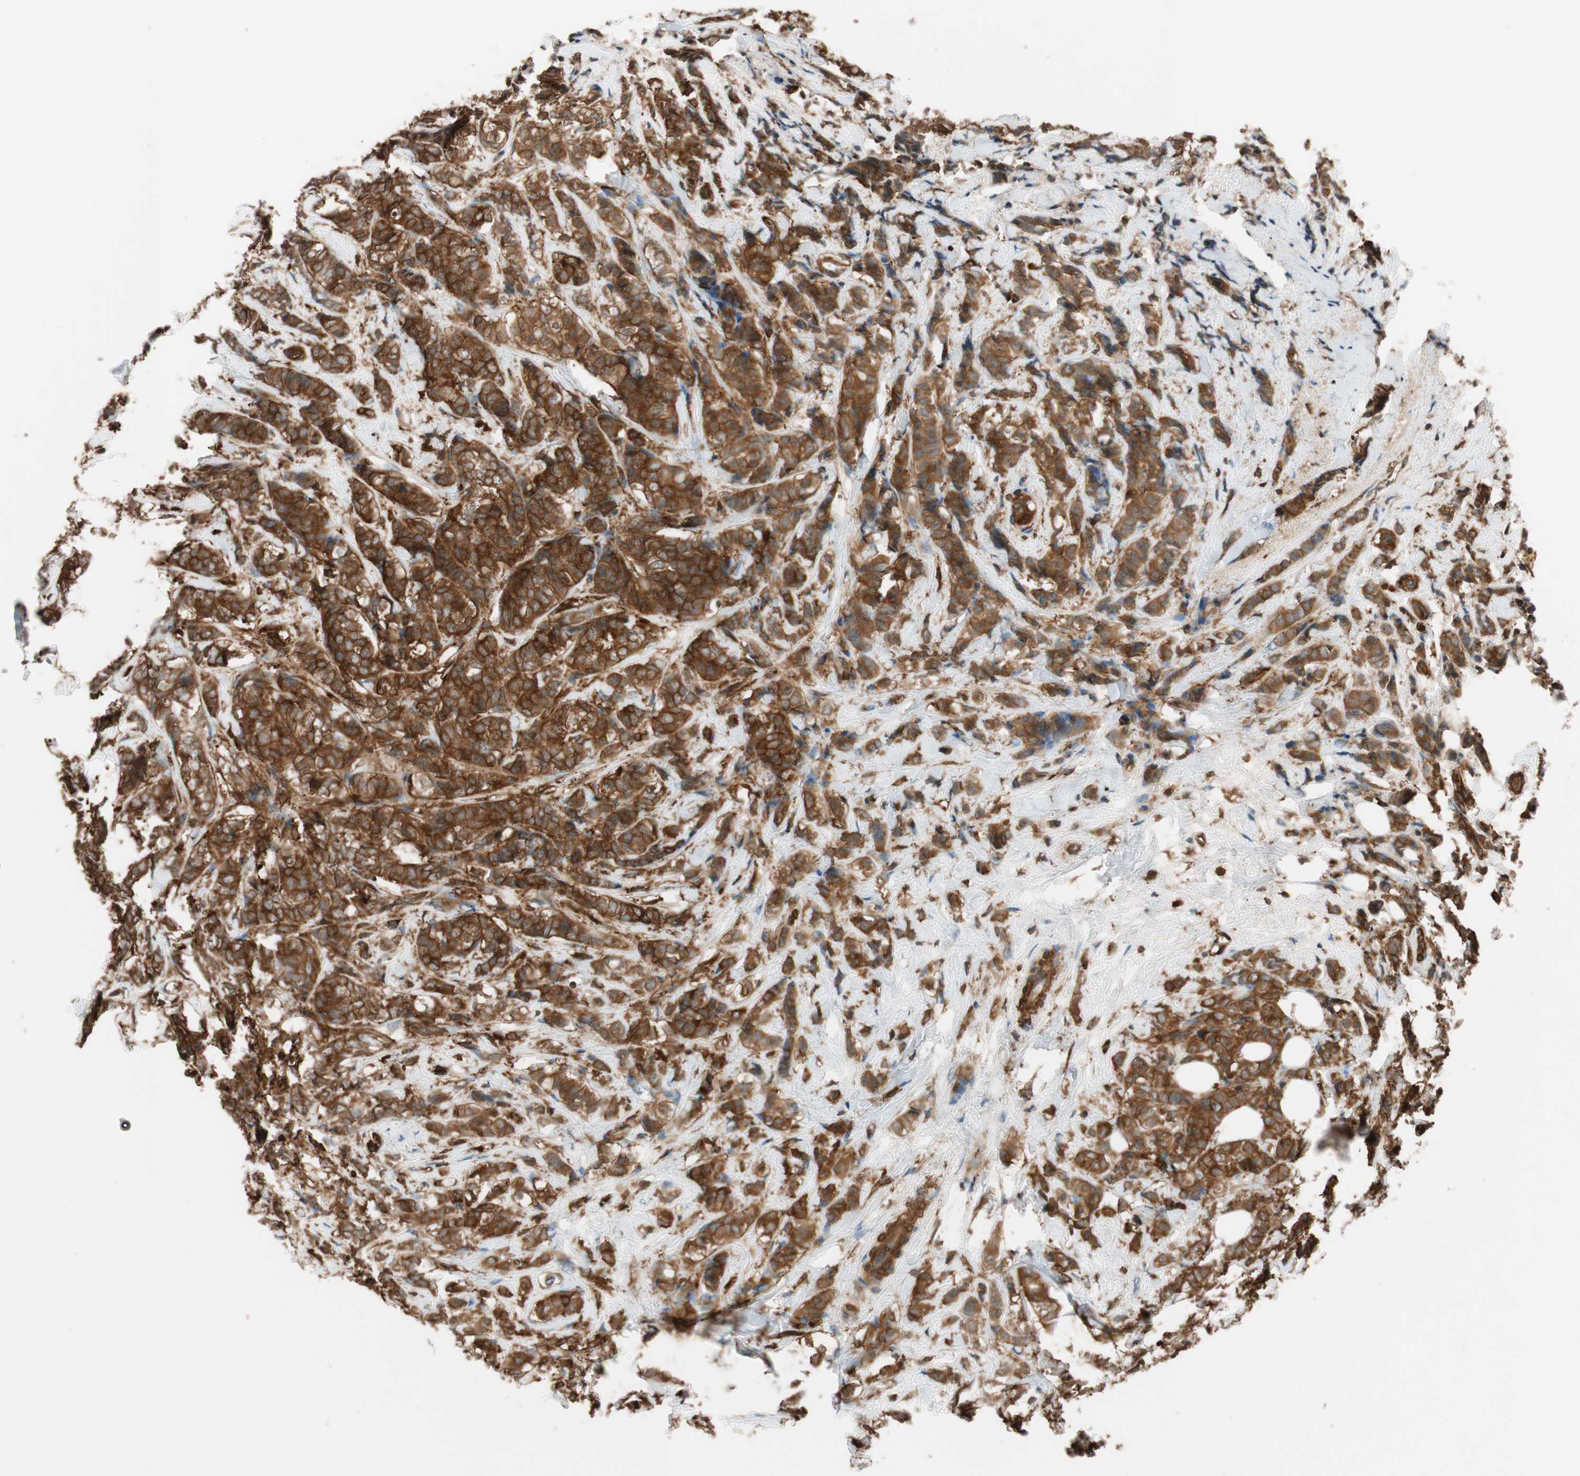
{"staining": {"intensity": "strong", "quantity": ">75%", "location": "cytoplasmic/membranous"}, "tissue": "breast cancer", "cell_type": "Tumor cells", "image_type": "cancer", "snomed": [{"axis": "morphology", "description": "Lobular carcinoma"}, {"axis": "topography", "description": "Breast"}], "caption": "Immunohistochemical staining of breast cancer (lobular carcinoma) displays high levels of strong cytoplasmic/membranous protein positivity in approximately >75% of tumor cells.", "gene": "VASP", "patient": {"sex": "female", "age": 60}}